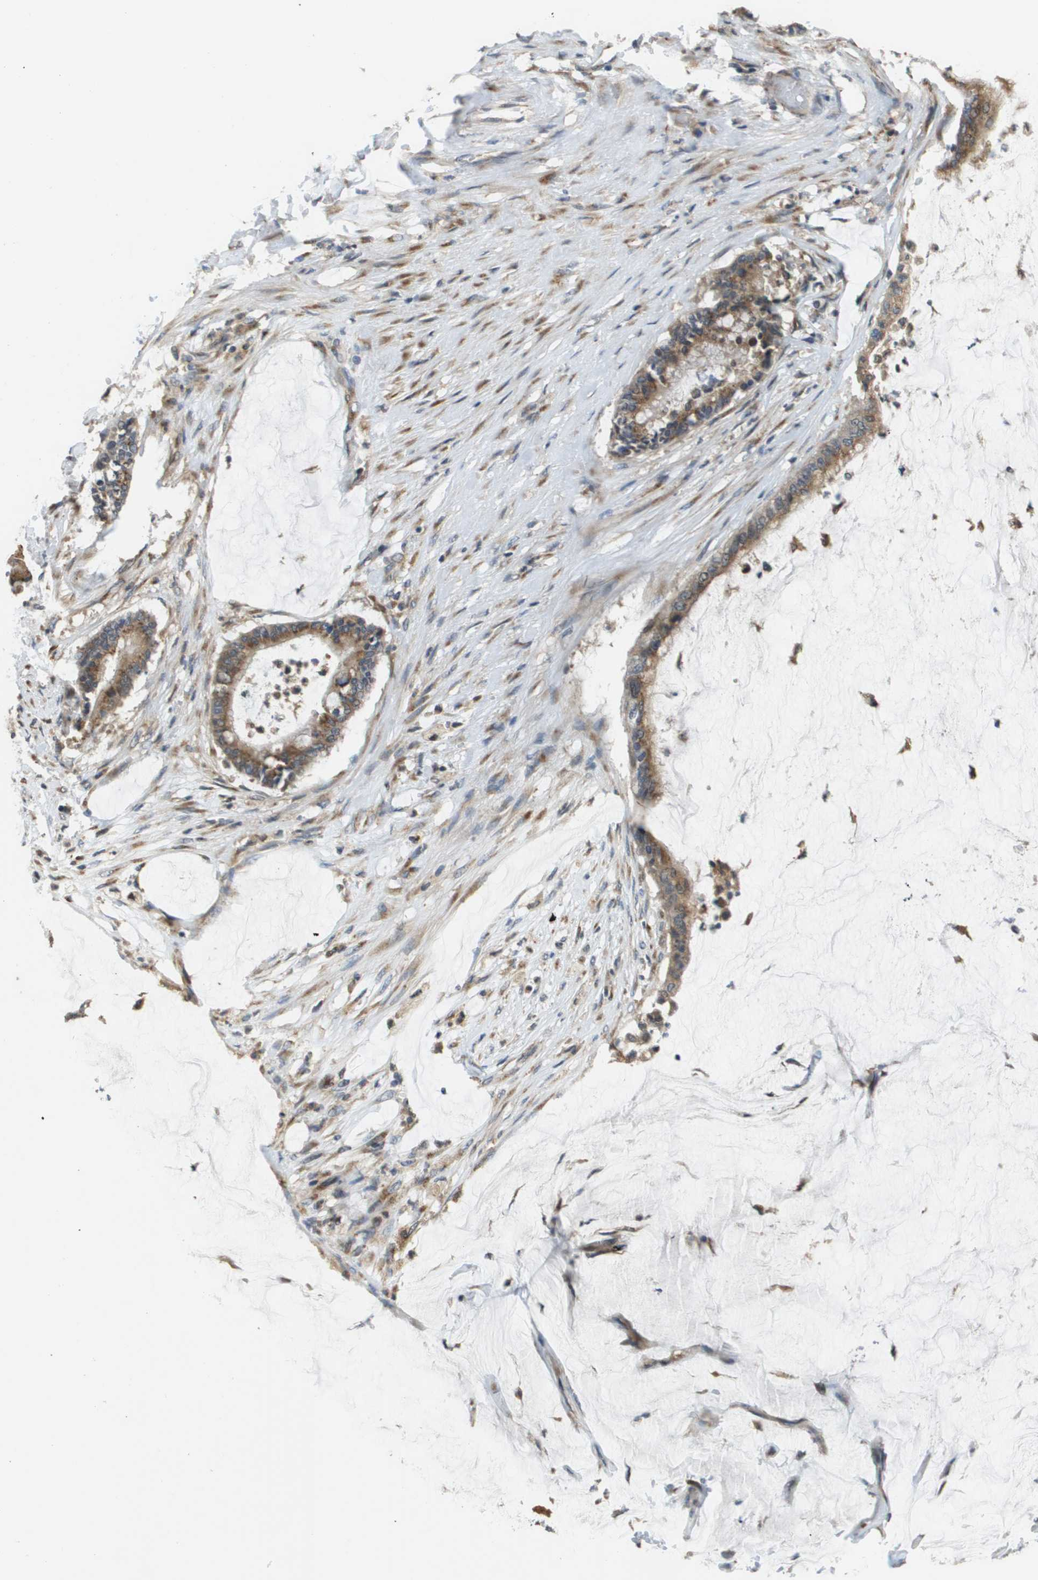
{"staining": {"intensity": "moderate", "quantity": ">75%", "location": "cytoplasmic/membranous"}, "tissue": "pancreatic cancer", "cell_type": "Tumor cells", "image_type": "cancer", "snomed": [{"axis": "morphology", "description": "Adenocarcinoma, NOS"}, {"axis": "topography", "description": "Pancreas"}], "caption": "IHC staining of pancreatic adenocarcinoma, which displays medium levels of moderate cytoplasmic/membranous positivity in about >75% of tumor cells indicating moderate cytoplasmic/membranous protein positivity. The staining was performed using DAB (3,3'-diaminobenzidine) (brown) for protein detection and nuclei were counterstained in hematoxylin (blue).", "gene": "PCK1", "patient": {"sex": "male", "age": 41}}